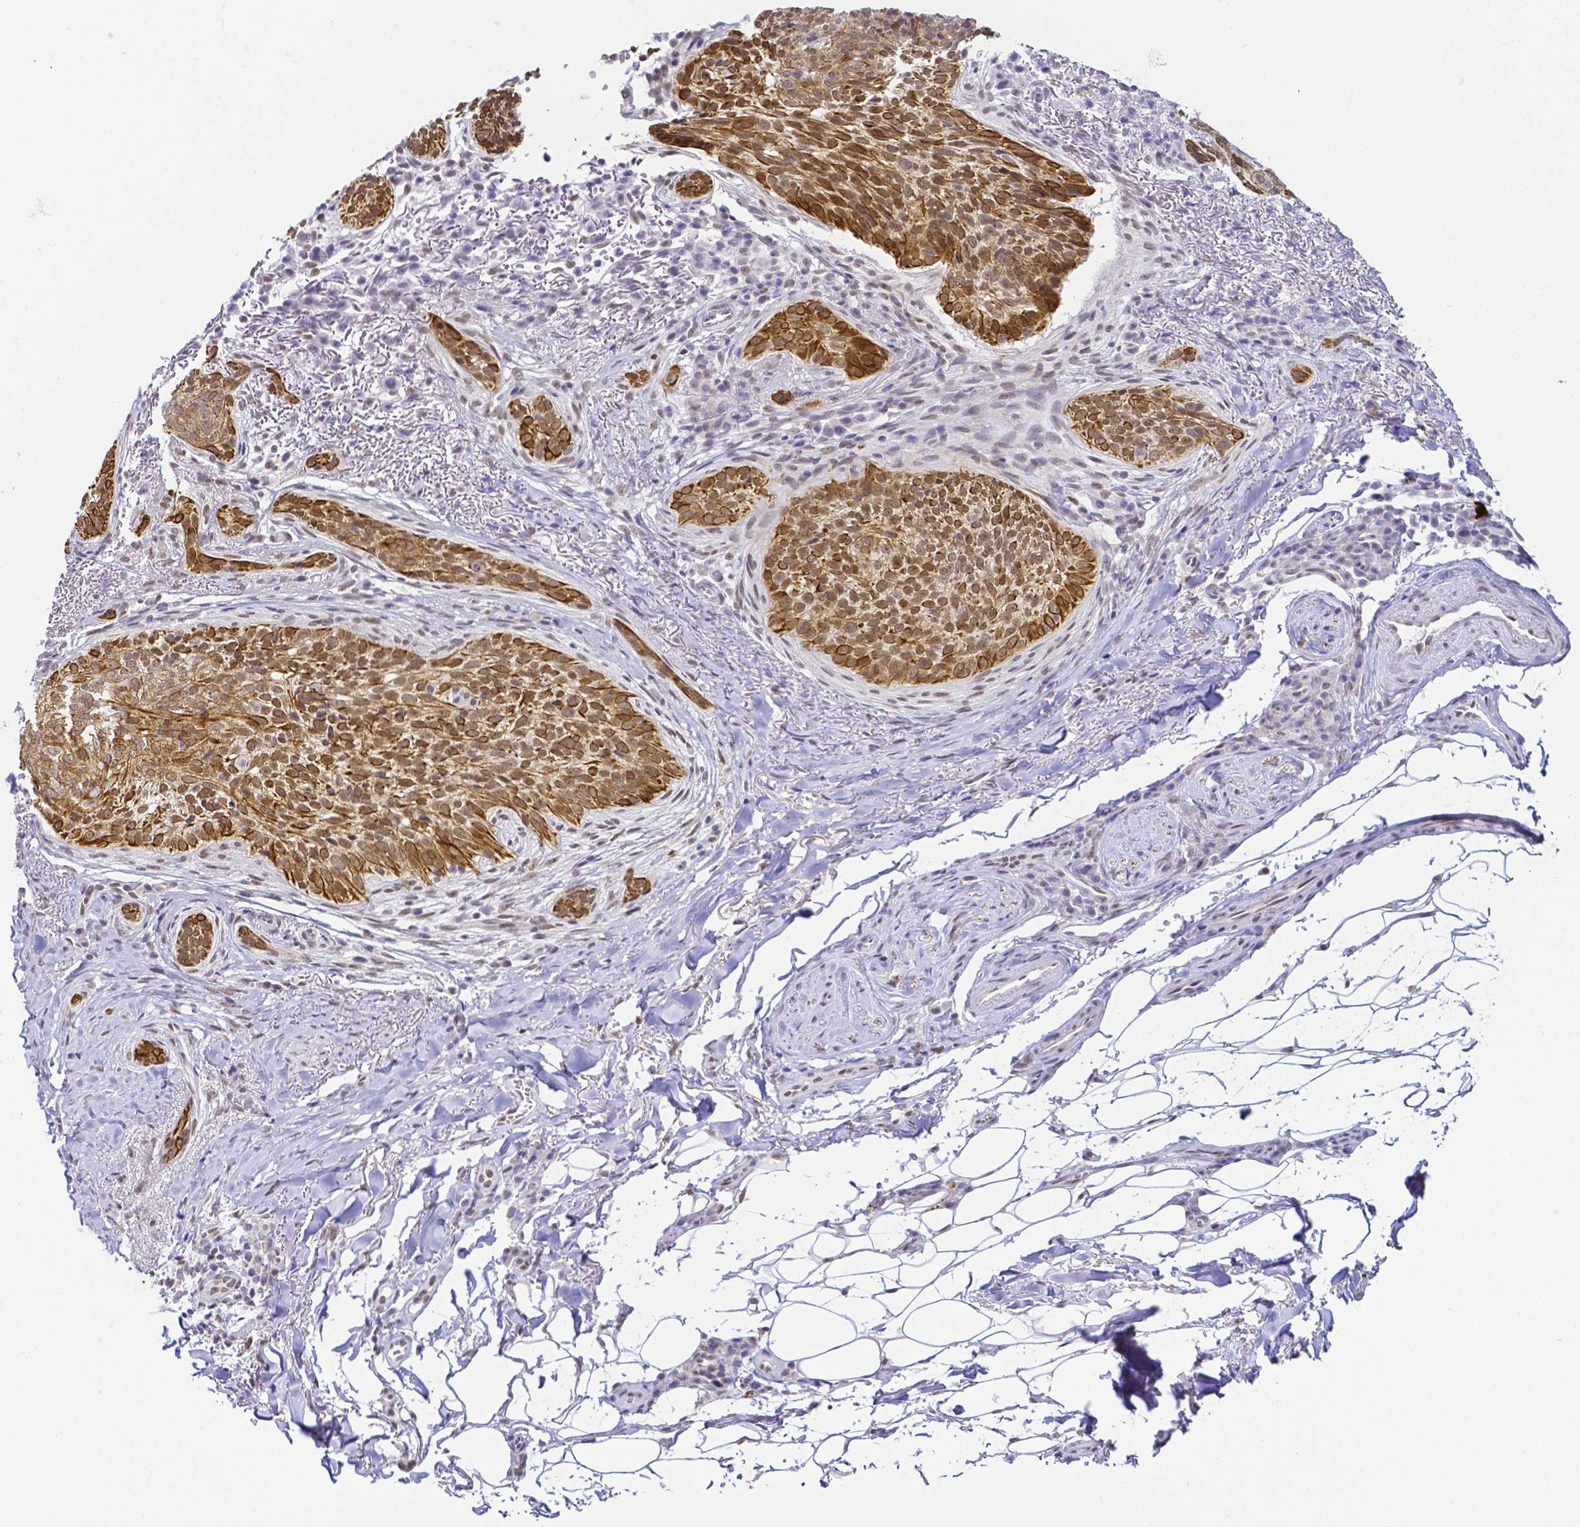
{"staining": {"intensity": "strong", "quantity": ">75%", "location": "cytoplasmic/membranous,nuclear"}, "tissue": "skin cancer", "cell_type": "Tumor cells", "image_type": "cancer", "snomed": [{"axis": "morphology", "description": "Basal cell carcinoma"}, {"axis": "topography", "description": "Skin"}, {"axis": "topography", "description": "Skin of head"}], "caption": "Immunohistochemical staining of human basal cell carcinoma (skin) demonstrates high levels of strong cytoplasmic/membranous and nuclear protein positivity in approximately >75% of tumor cells.", "gene": "FAM83G", "patient": {"sex": "male", "age": 62}}